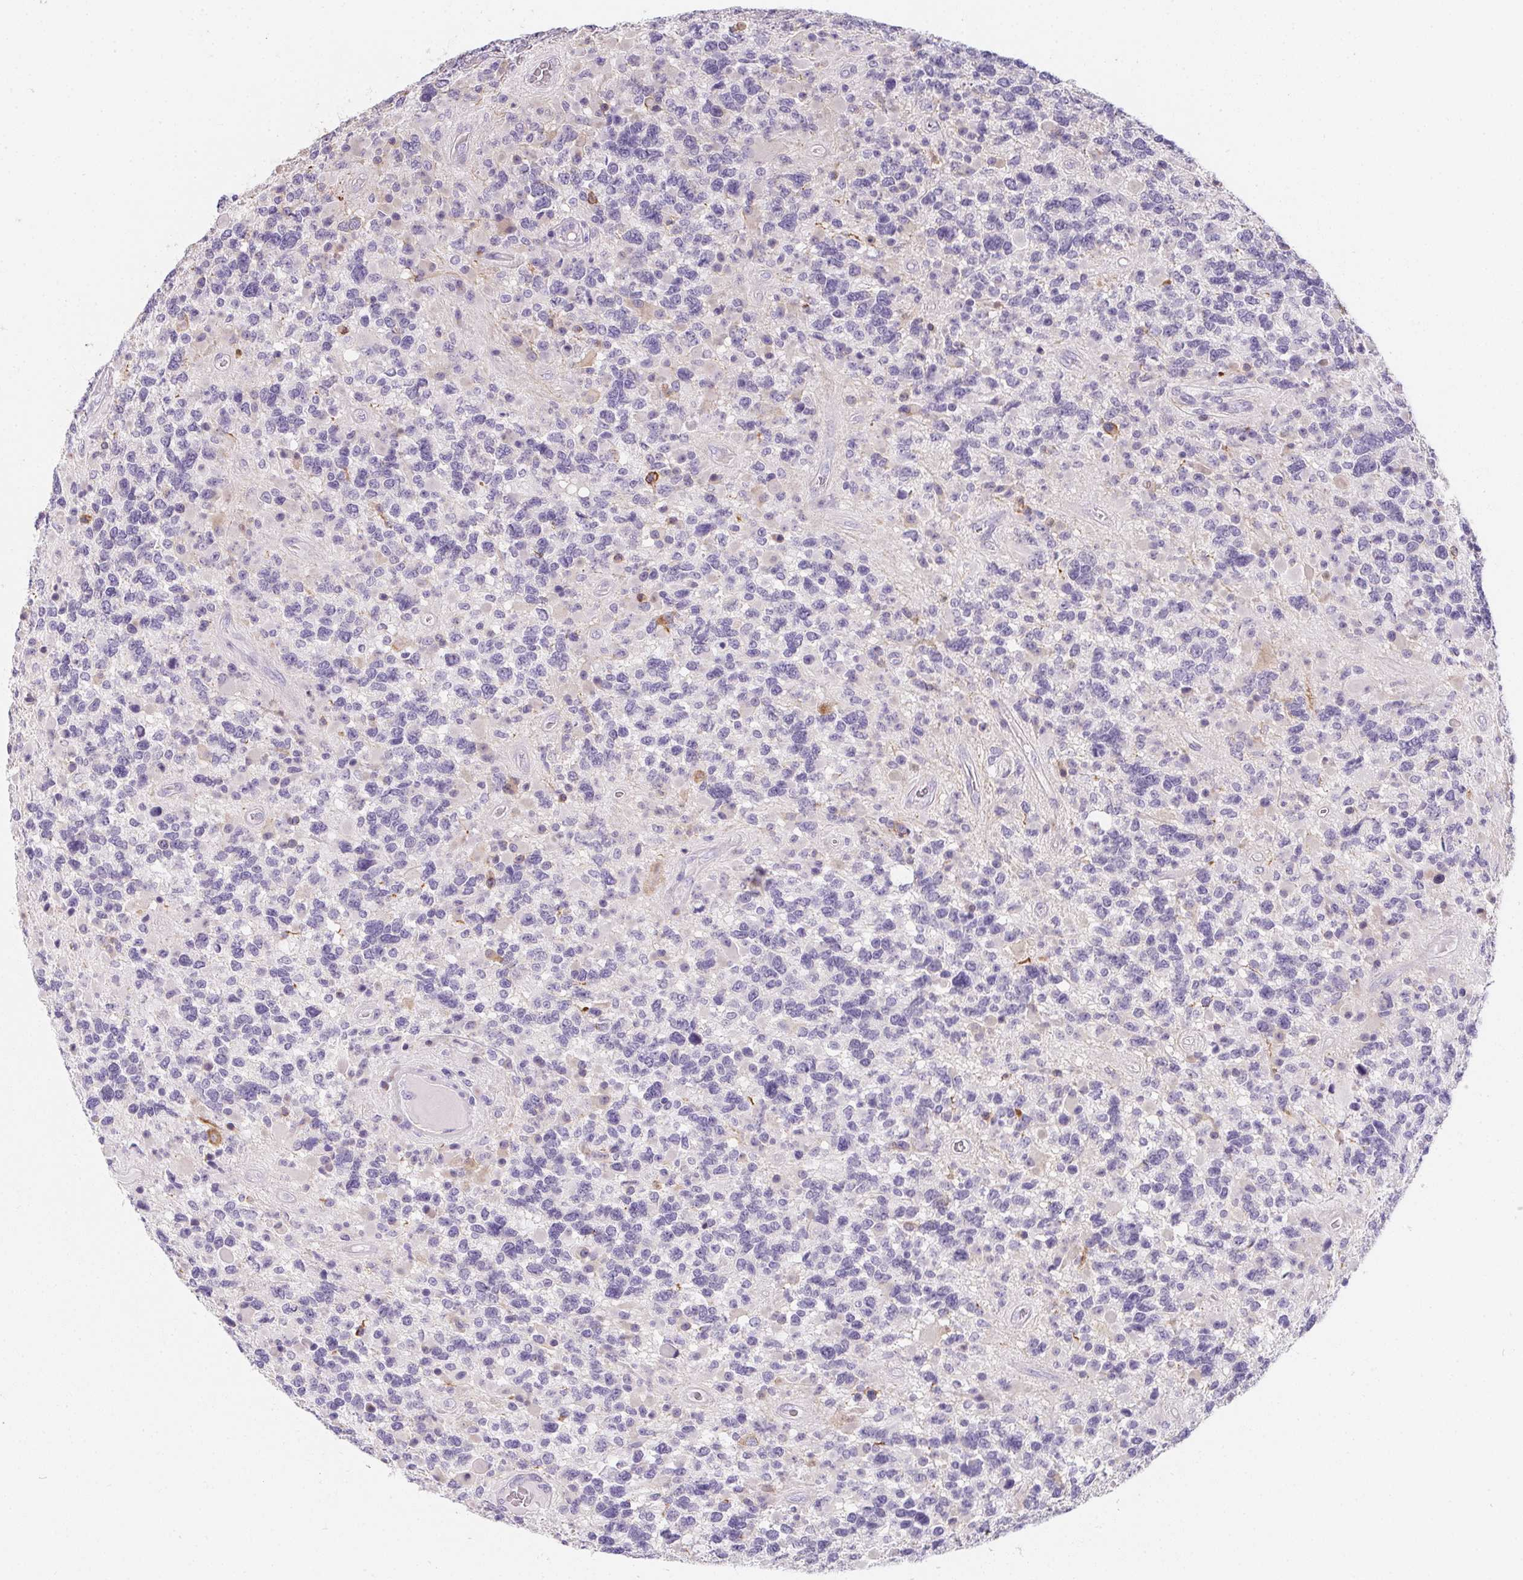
{"staining": {"intensity": "negative", "quantity": "none", "location": "none"}, "tissue": "glioma", "cell_type": "Tumor cells", "image_type": "cancer", "snomed": [{"axis": "morphology", "description": "Glioma, malignant, High grade"}, {"axis": "topography", "description": "Brain"}], "caption": "IHC image of high-grade glioma (malignant) stained for a protein (brown), which exhibits no staining in tumor cells.", "gene": "MAP1A", "patient": {"sex": "female", "age": 40}}